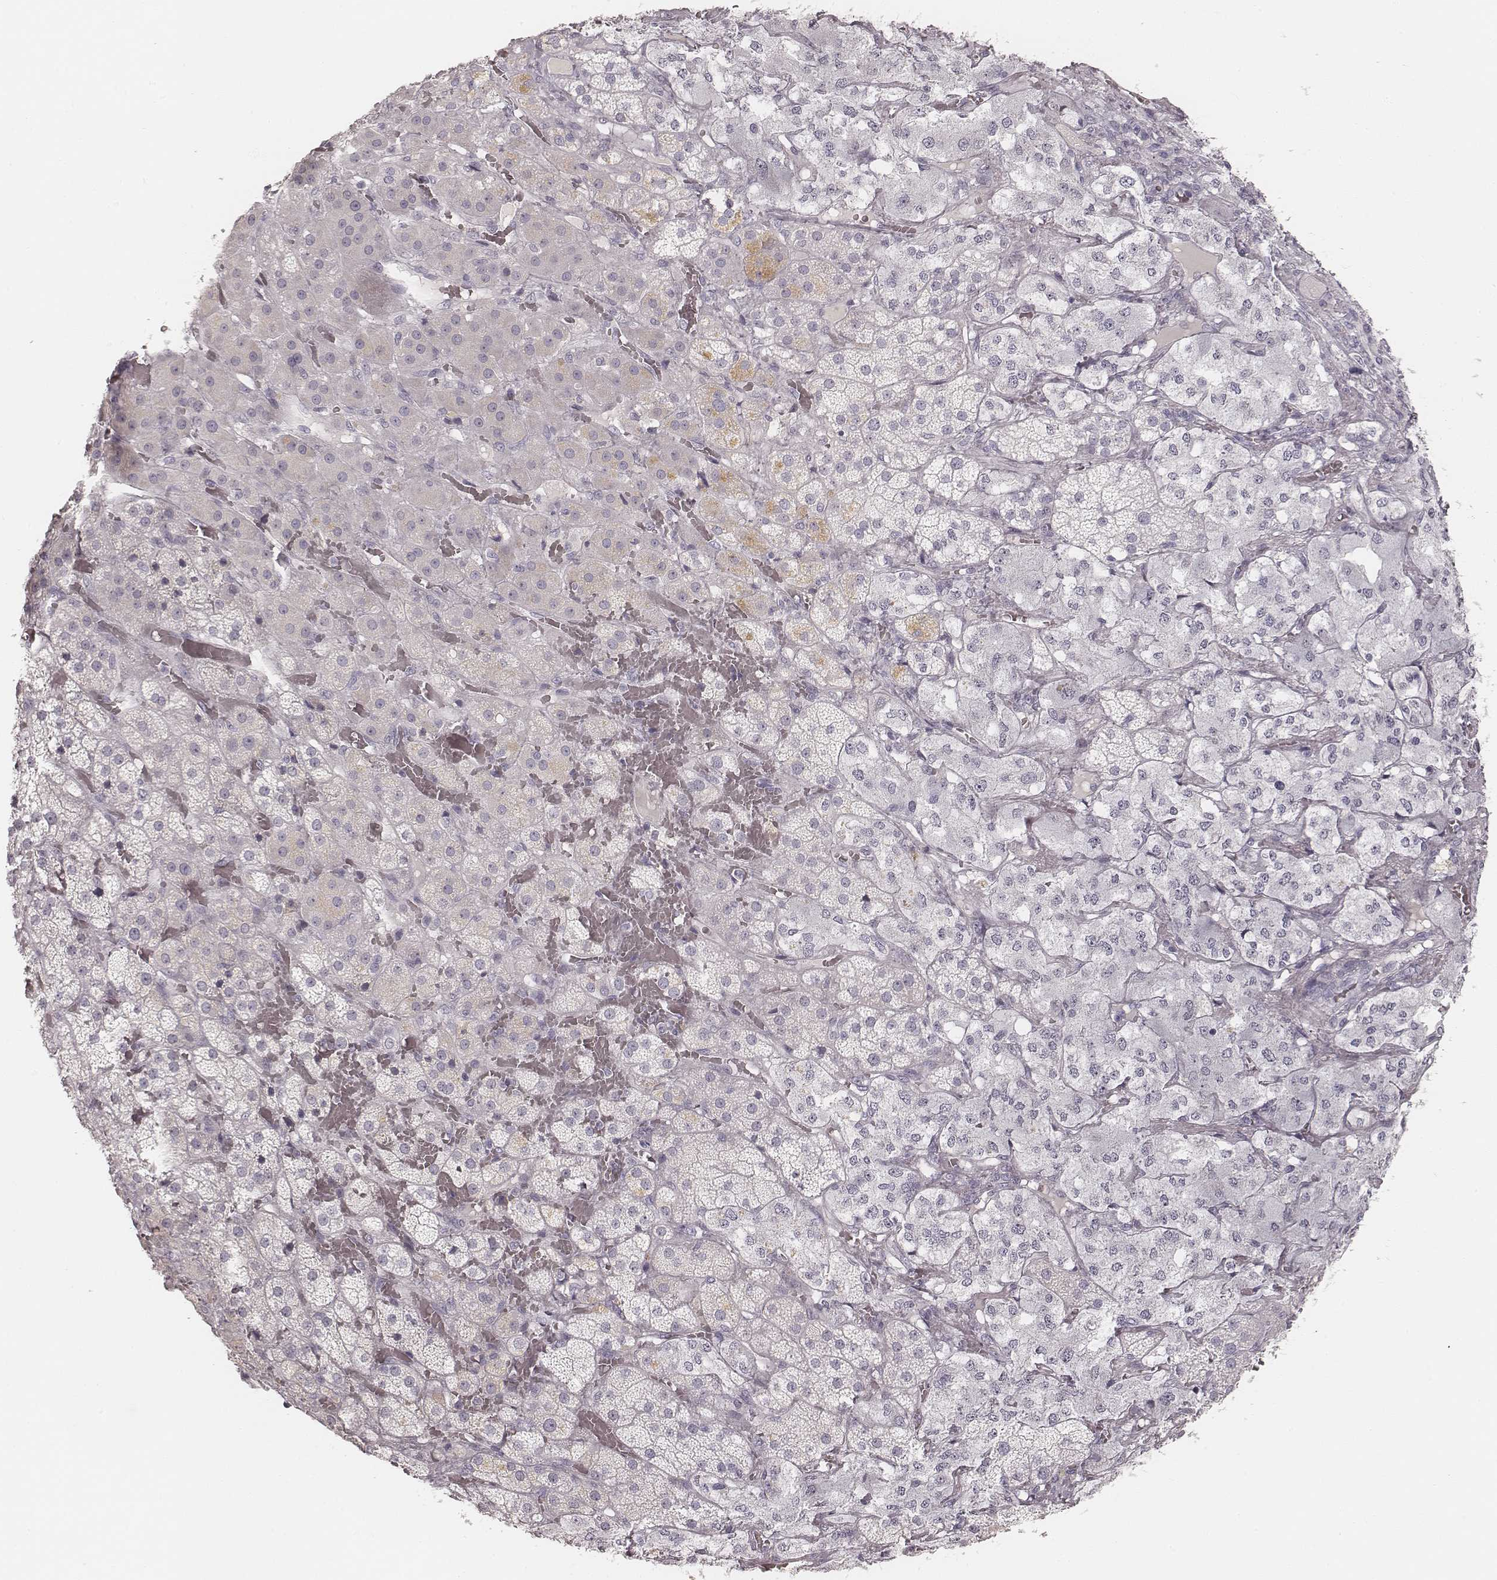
{"staining": {"intensity": "negative", "quantity": "none", "location": "none"}, "tissue": "adrenal gland", "cell_type": "Glandular cells", "image_type": "normal", "snomed": [{"axis": "morphology", "description": "Normal tissue, NOS"}, {"axis": "topography", "description": "Adrenal gland"}], "caption": "A high-resolution photomicrograph shows immunohistochemistry staining of normal adrenal gland, which demonstrates no significant staining in glandular cells.", "gene": "KRT31", "patient": {"sex": "male", "age": 57}}